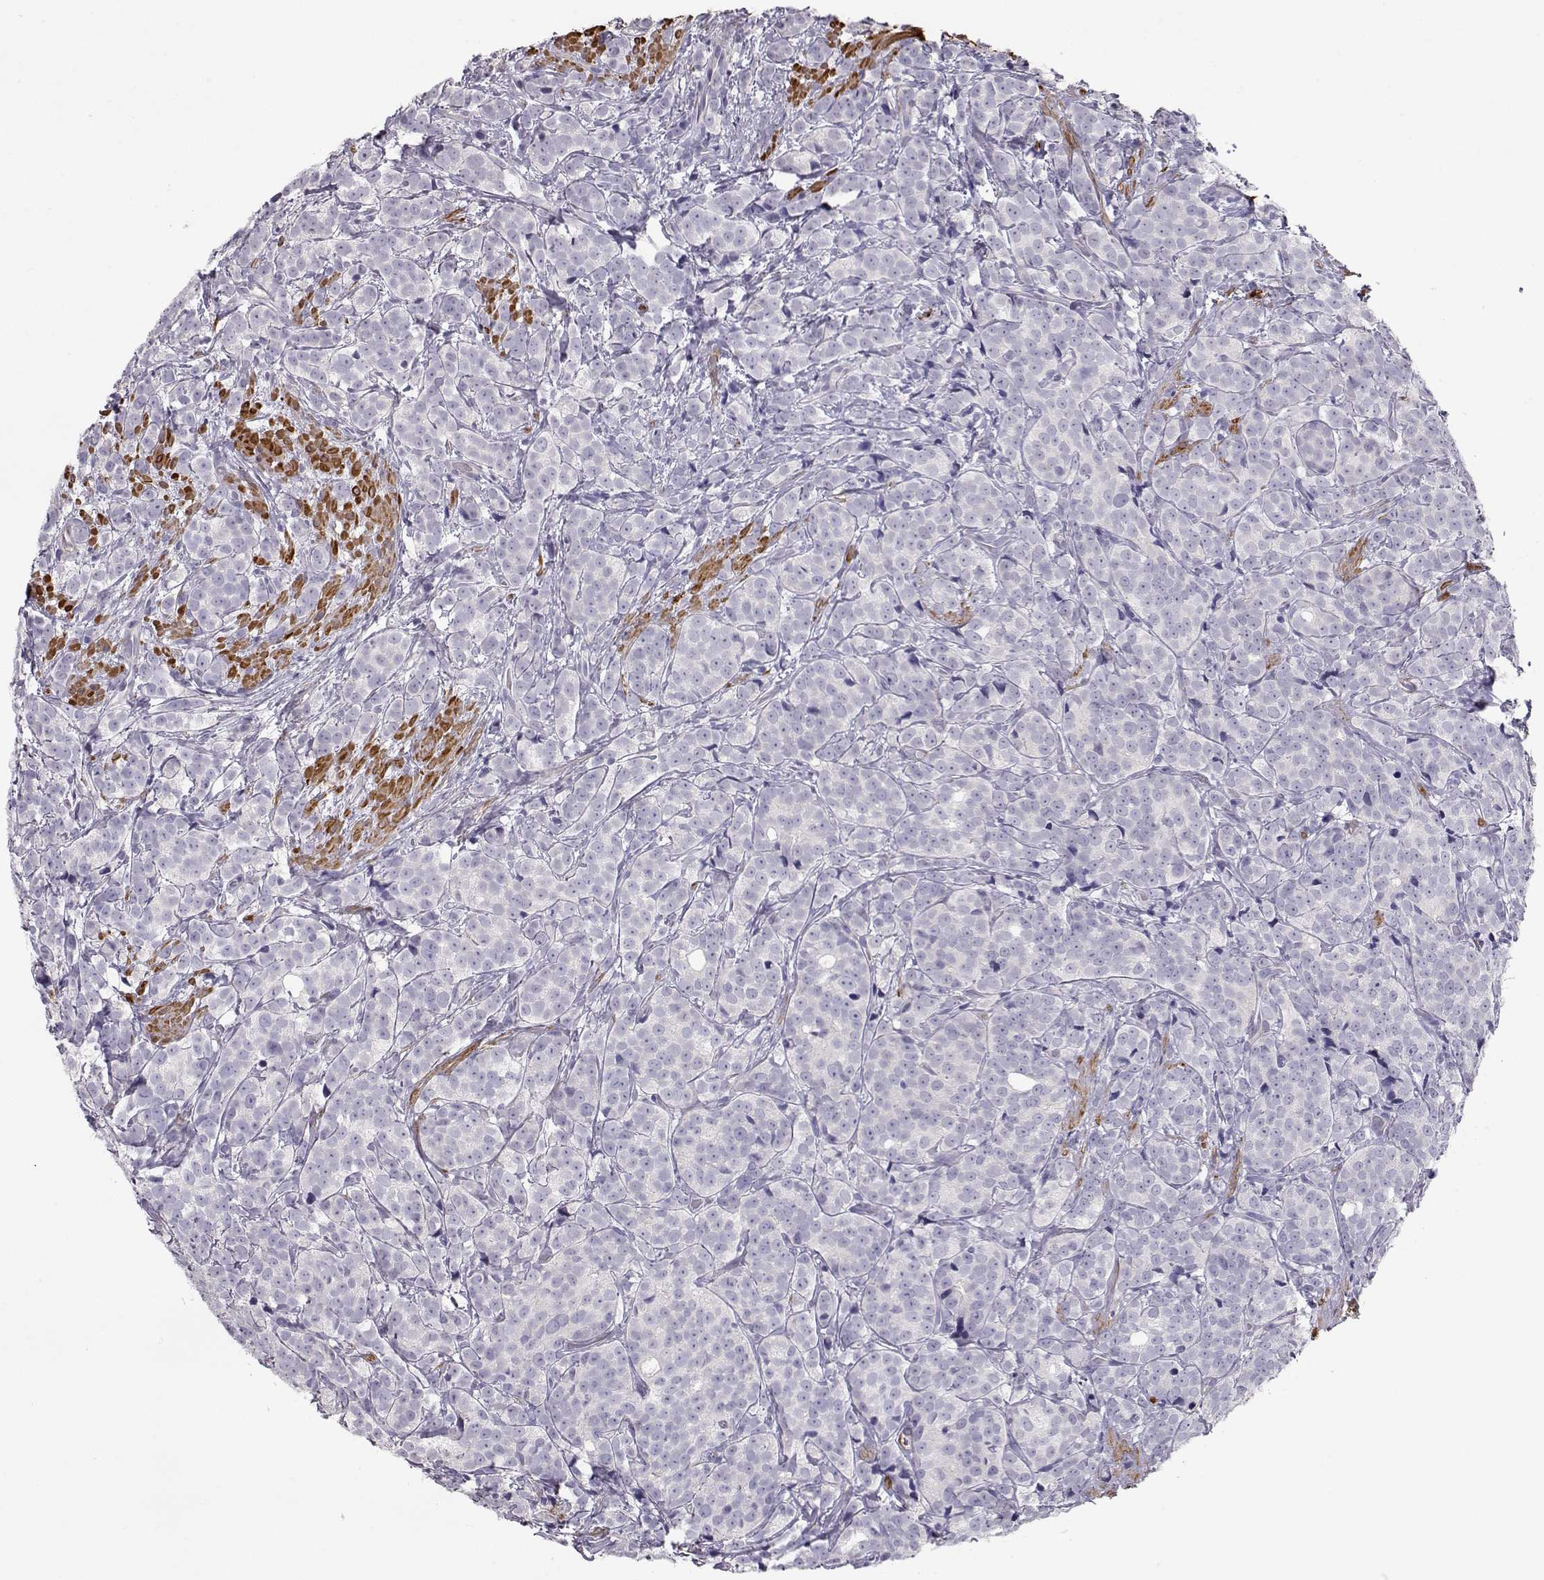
{"staining": {"intensity": "negative", "quantity": "none", "location": "none"}, "tissue": "prostate cancer", "cell_type": "Tumor cells", "image_type": "cancer", "snomed": [{"axis": "morphology", "description": "Adenocarcinoma, High grade"}, {"axis": "topography", "description": "Prostate"}], "caption": "Human adenocarcinoma (high-grade) (prostate) stained for a protein using IHC shows no staining in tumor cells.", "gene": "SLITRK3", "patient": {"sex": "male", "age": 53}}